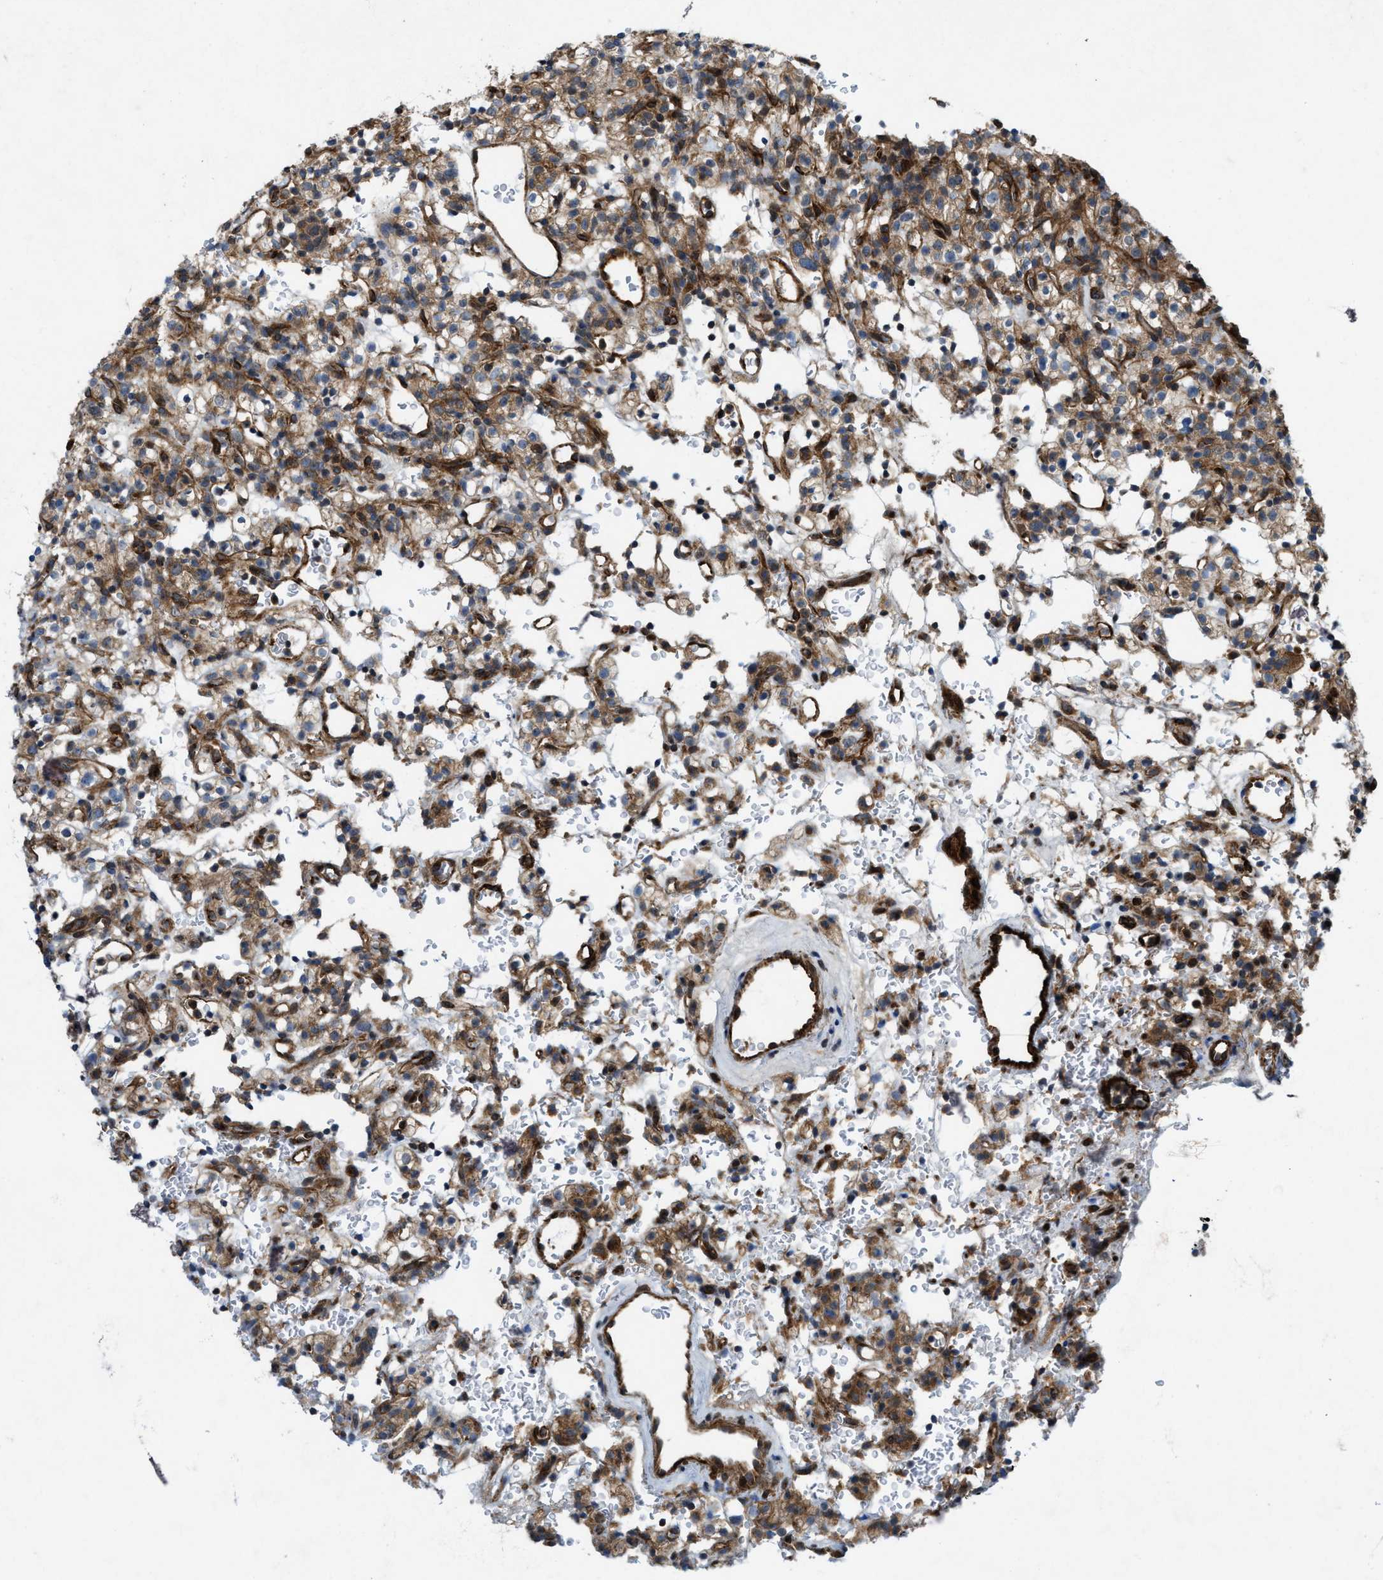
{"staining": {"intensity": "moderate", "quantity": ">75%", "location": "cytoplasmic/membranous"}, "tissue": "renal cancer", "cell_type": "Tumor cells", "image_type": "cancer", "snomed": [{"axis": "morphology", "description": "Normal tissue, NOS"}, {"axis": "morphology", "description": "Adenocarcinoma, NOS"}, {"axis": "topography", "description": "Kidney"}], "caption": "Moderate cytoplasmic/membranous staining for a protein is seen in about >75% of tumor cells of renal cancer using IHC.", "gene": "URGCP", "patient": {"sex": "female", "age": 72}}